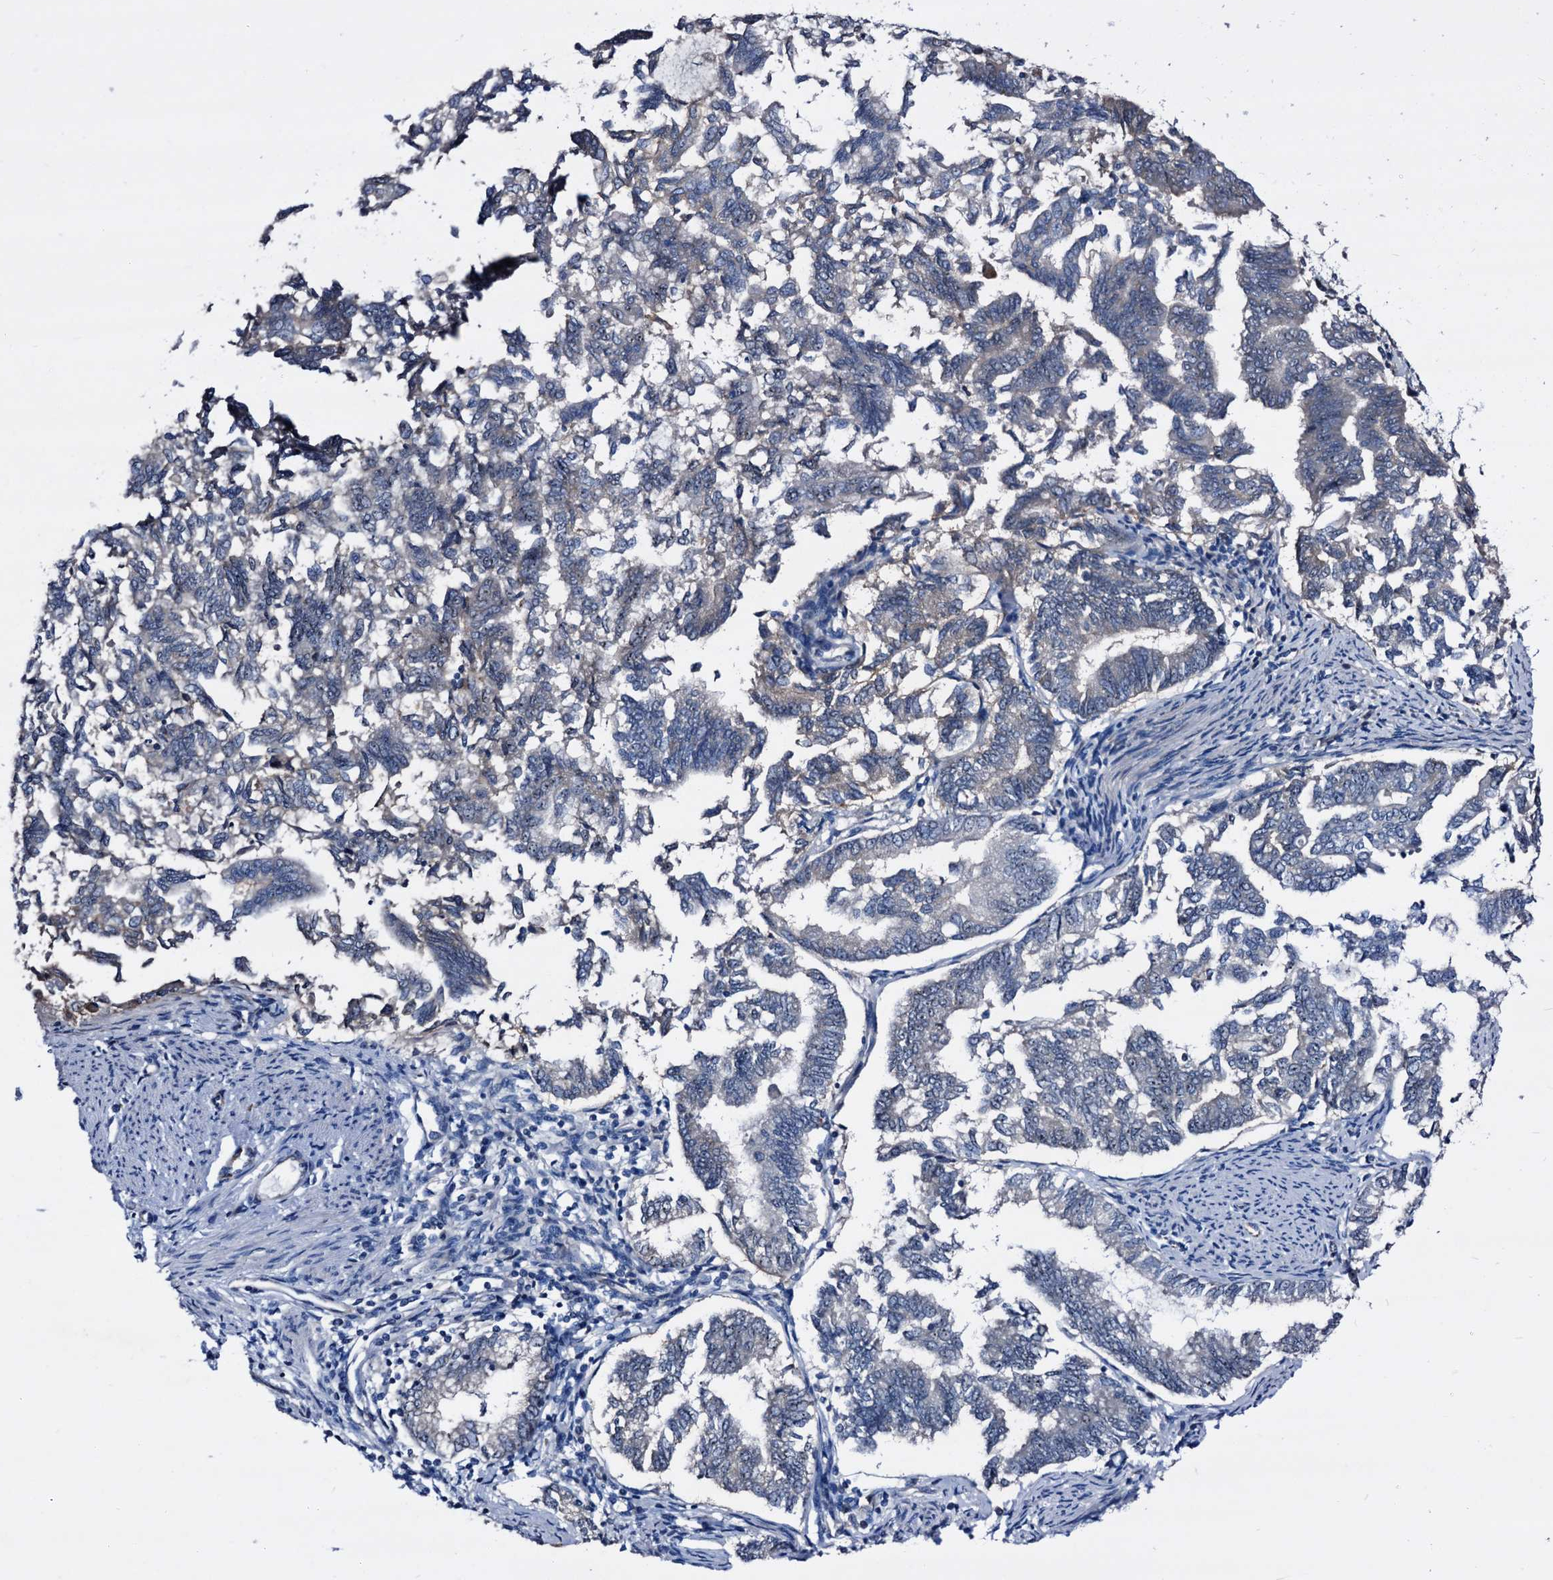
{"staining": {"intensity": "negative", "quantity": "none", "location": "none"}, "tissue": "endometrial cancer", "cell_type": "Tumor cells", "image_type": "cancer", "snomed": [{"axis": "morphology", "description": "Adenocarcinoma, NOS"}, {"axis": "topography", "description": "Endometrium"}], "caption": "Immunohistochemistry of human endometrial cancer (adenocarcinoma) displays no positivity in tumor cells.", "gene": "EMG1", "patient": {"sex": "female", "age": 79}}